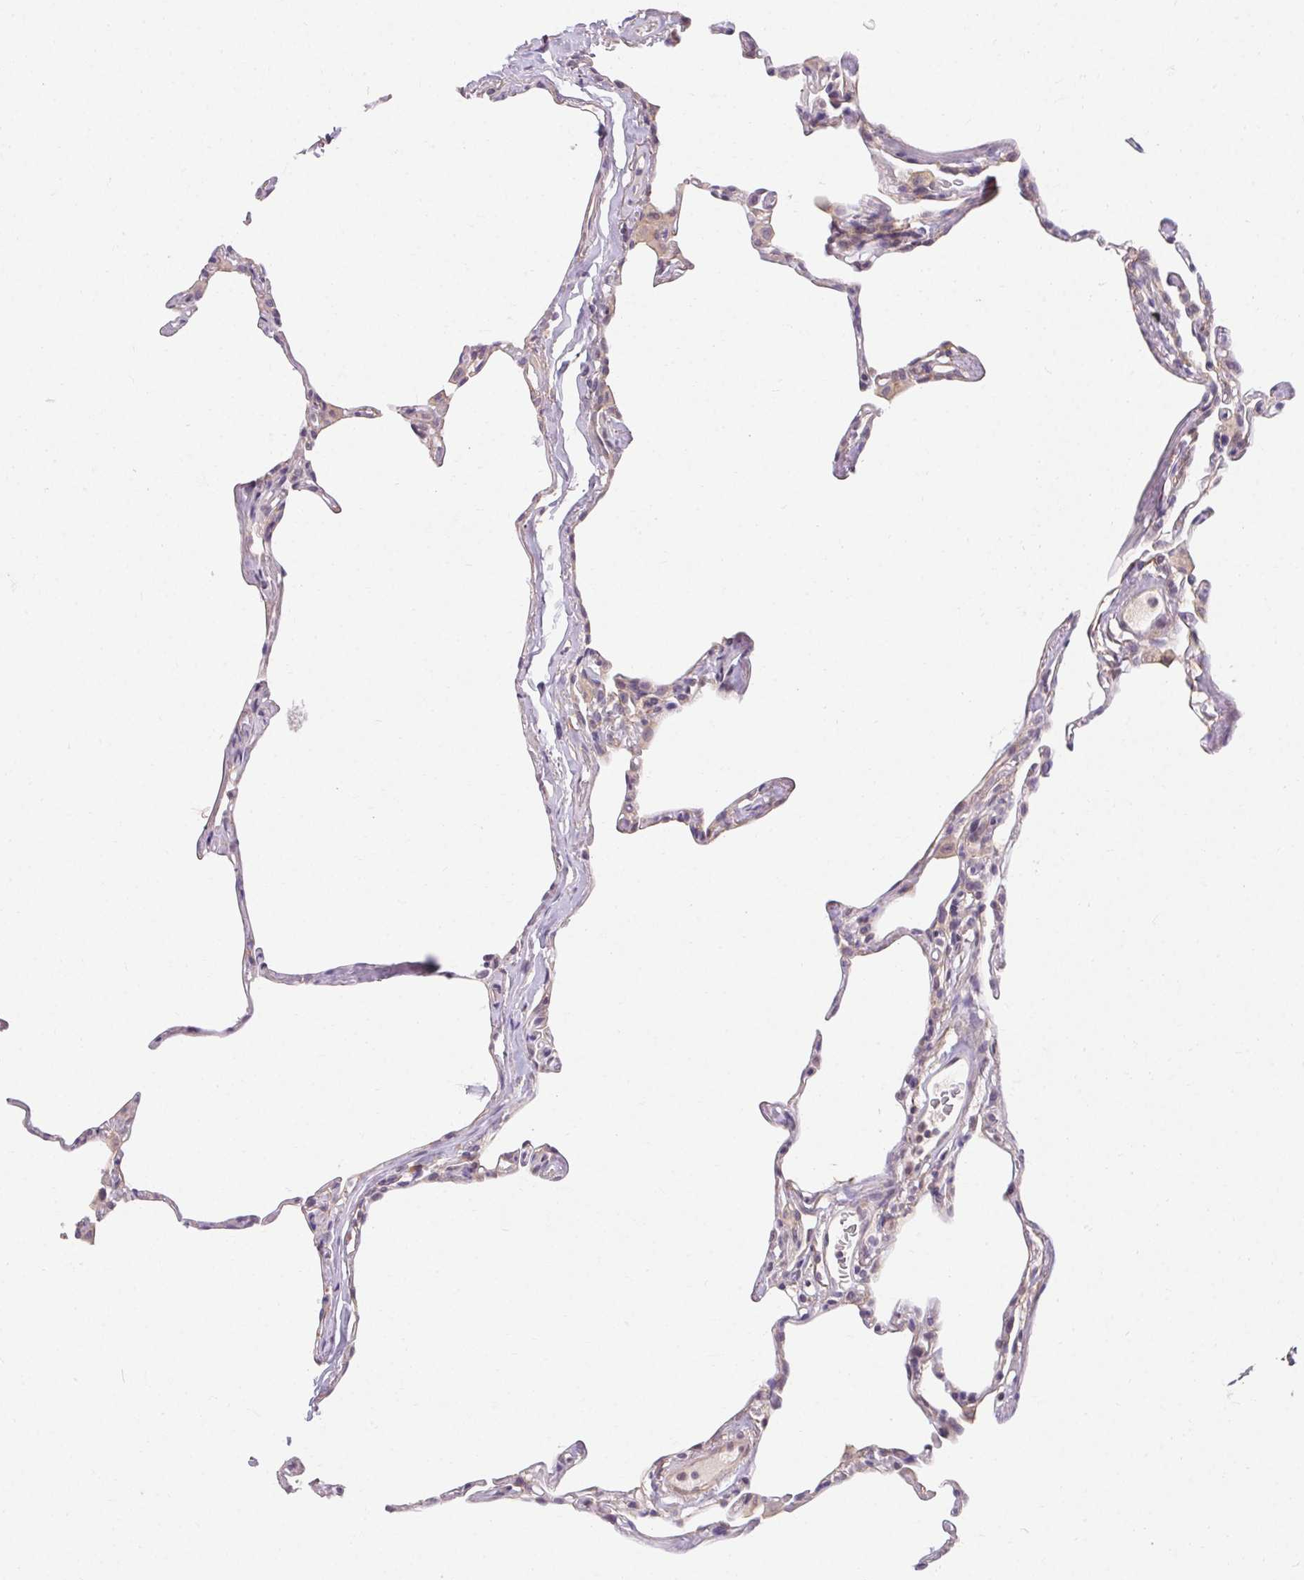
{"staining": {"intensity": "negative", "quantity": "none", "location": "none"}, "tissue": "lung", "cell_type": "Alveolar cells", "image_type": "normal", "snomed": [{"axis": "morphology", "description": "Normal tissue, NOS"}, {"axis": "topography", "description": "Lung"}], "caption": "A high-resolution micrograph shows immunohistochemistry (IHC) staining of benign lung, which displays no significant positivity in alveolar cells. (Stains: DAB immunohistochemistry with hematoxylin counter stain, Microscopy: brightfield microscopy at high magnification).", "gene": "TMEM52B", "patient": {"sex": "male", "age": 65}}